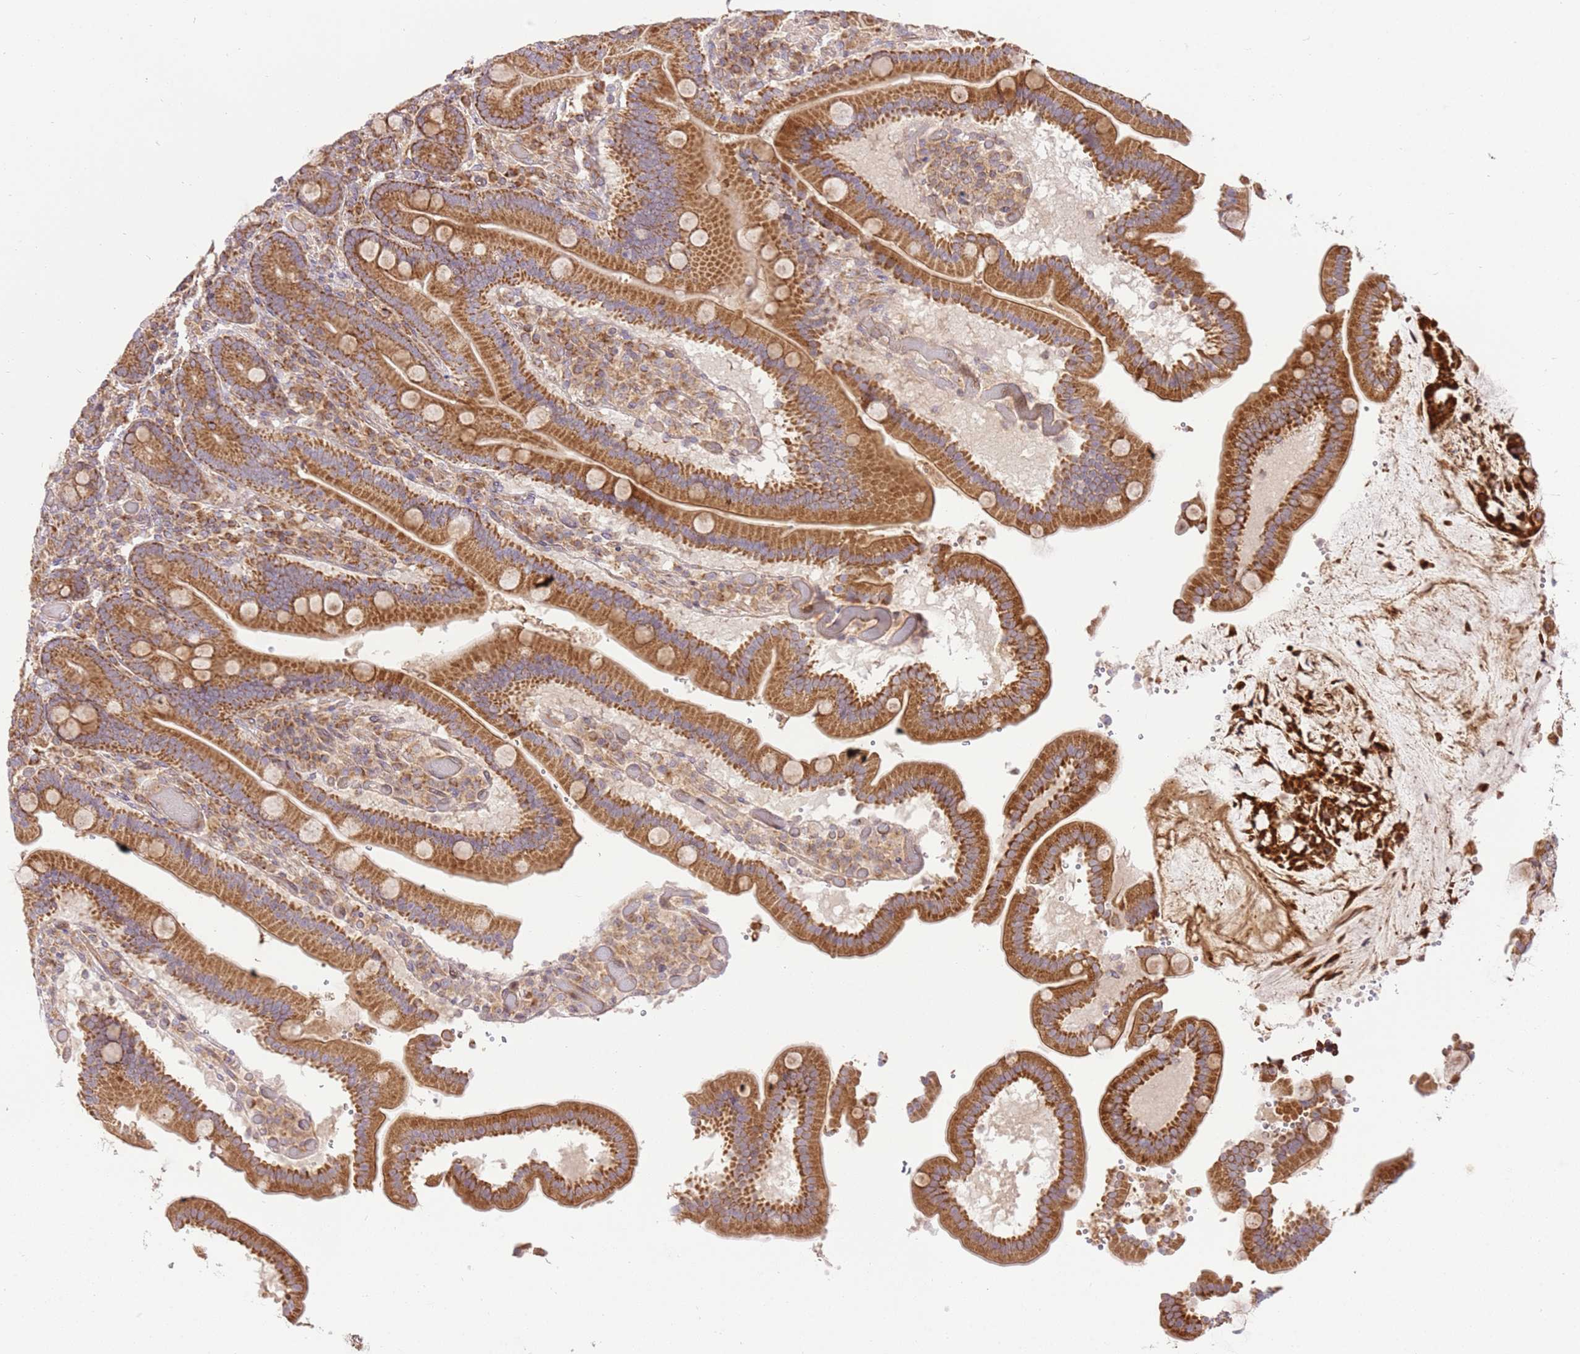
{"staining": {"intensity": "strong", "quantity": ">75%", "location": "cytoplasmic/membranous"}, "tissue": "duodenum", "cell_type": "Glandular cells", "image_type": "normal", "snomed": [{"axis": "morphology", "description": "Normal tissue, NOS"}, {"axis": "topography", "description": "Duodenum"}], "caption": "Protein expression analysis of benign duodenum reveals strong cytoplasmic/membranous positivity in approximately >75% of glandular cells.", "gene": "SPATA2L", "patient": {"sex": "female", "age": 62}}